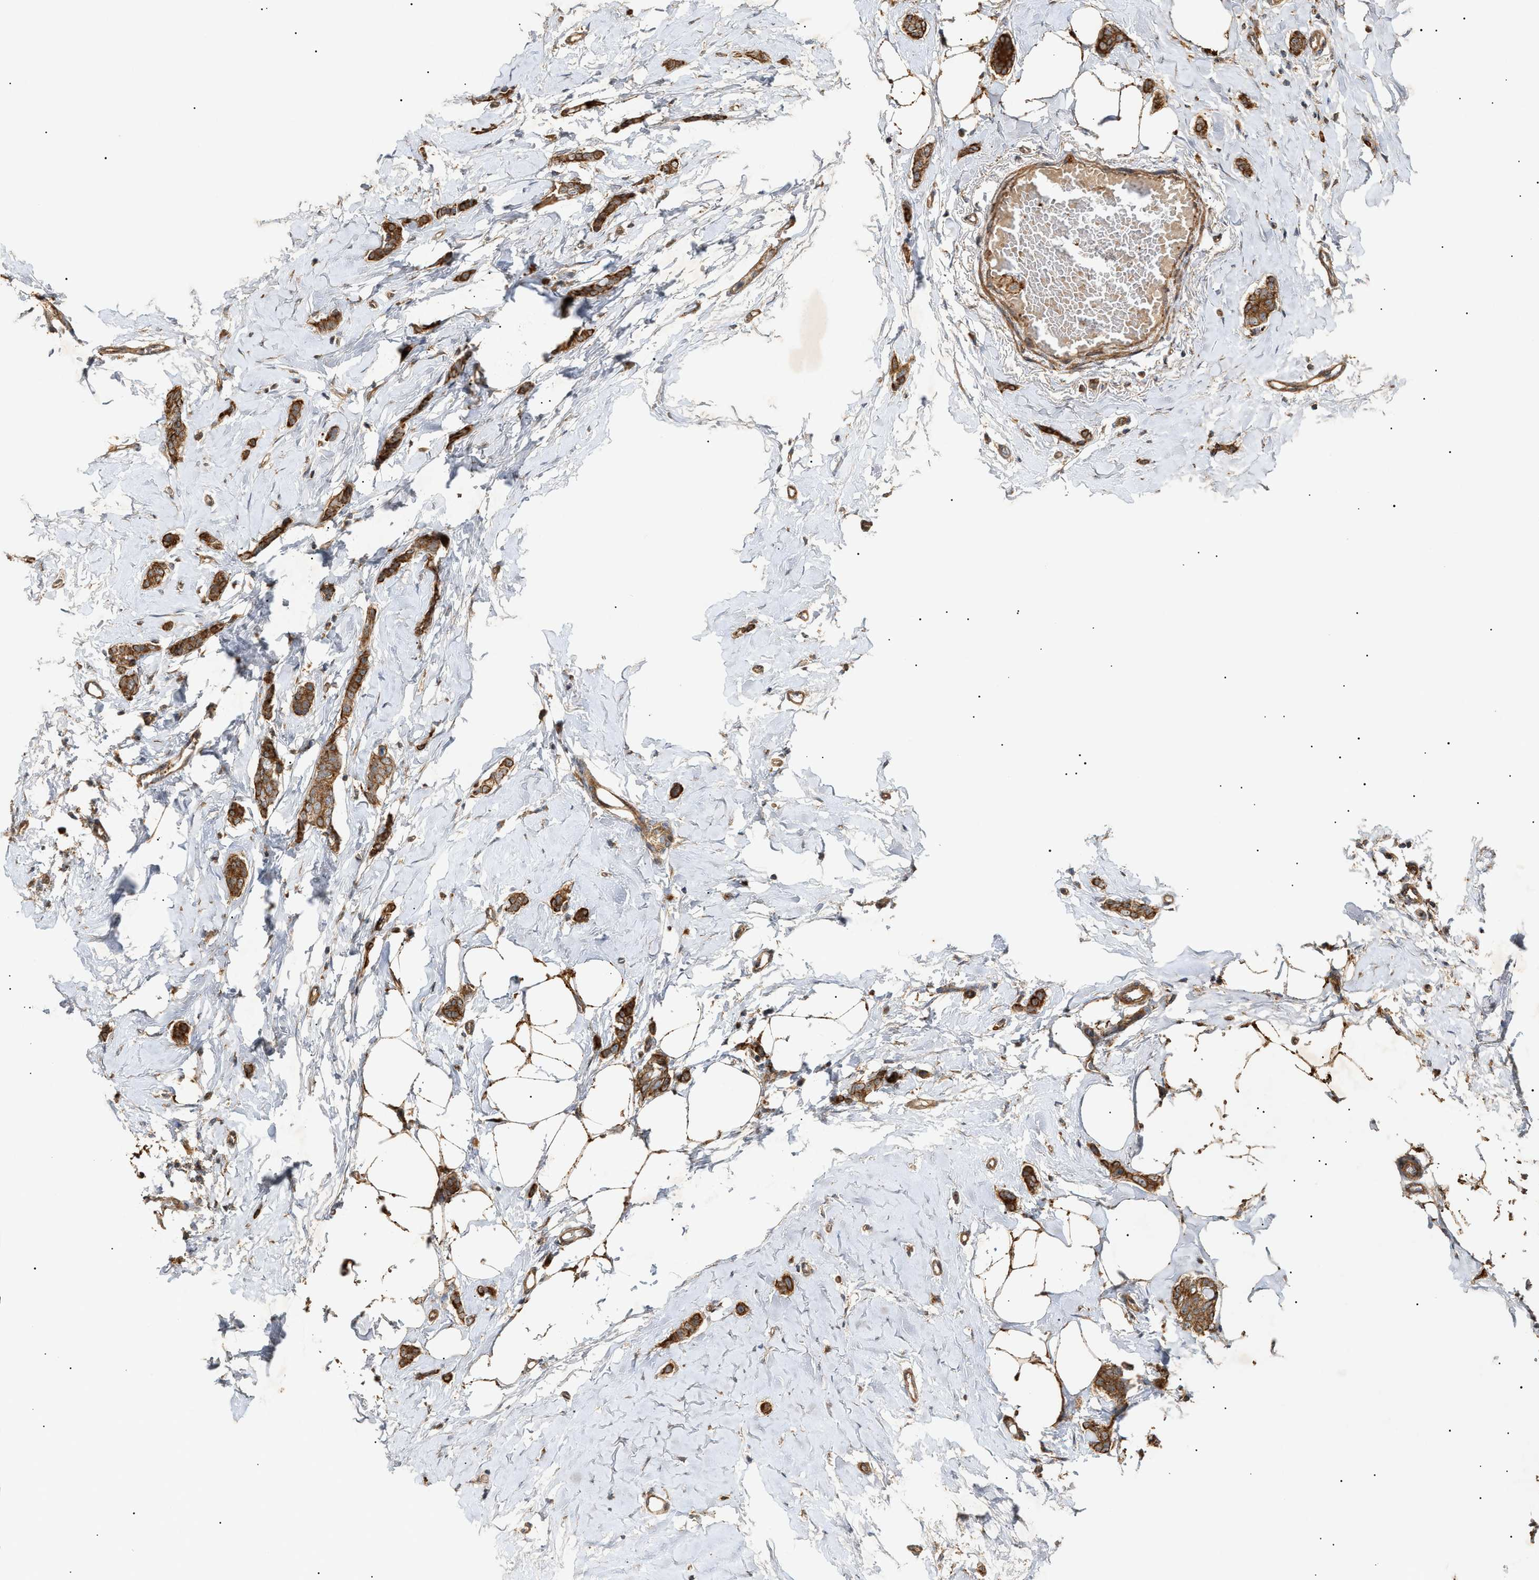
{"staining": {"intensity": "strong", "quantity": ">75%", "location": "cytoplasmic/membranous"}, "tissue": "breast cancer", "cell_type": "Tumor cells", "image_type": "cancer", "snomed": [{"axis": "morphology", "description": "Lobular carcinoma"}, {"axis": "topography", "description": "Skin"}, {"axis": "topography", "description": "Breast"}], "caption": "Human breast lobular carcinoma stained with a protein marker shows strong staining in tumor cells.", "gene": "MTCH1", "patient": {"sex": "female", "age": 46}}